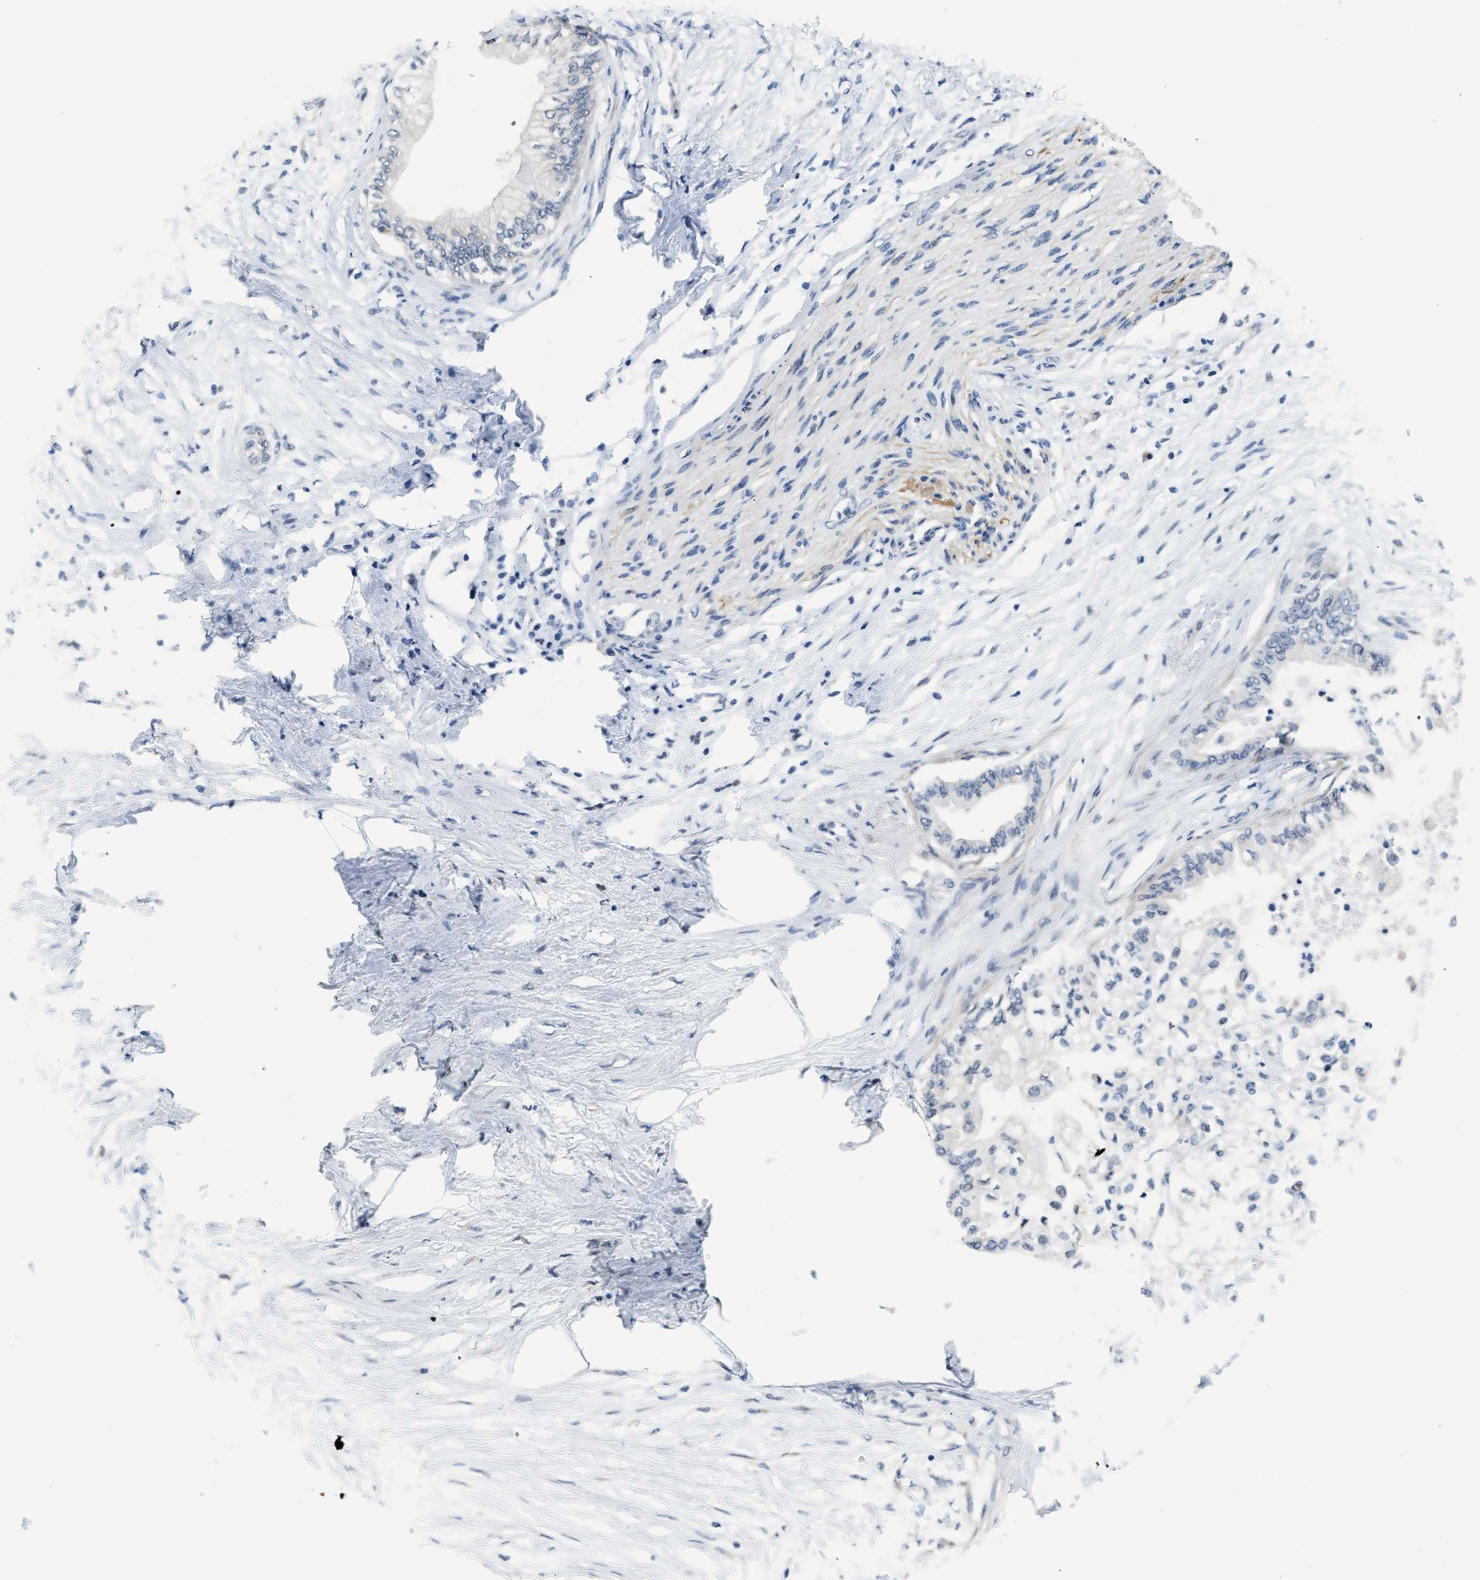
{"staining": {"intensity": "negative", "quantity": "none", "location": "none"}, "tissue": "pancreatic cancer", "cell_type": "Tumor cells", "image_type": "cancer", "snomed": [{"axis": "morphology", "description": "Normal tissue, NOS"}, {"axis": "morphology", "description": "Adenocarcinoma, NOS"}, {"axis": "topography", "description": "Pancreas"}, {"axis": "topography", "description": "Duodenum"}], "caption": "Pancreatic cancer (adenocarcinoma) stained for a protein using IHC shows no staining tumor cells.", "gene": "CLGN", "patient": {"sex": "female", "age": 60}}